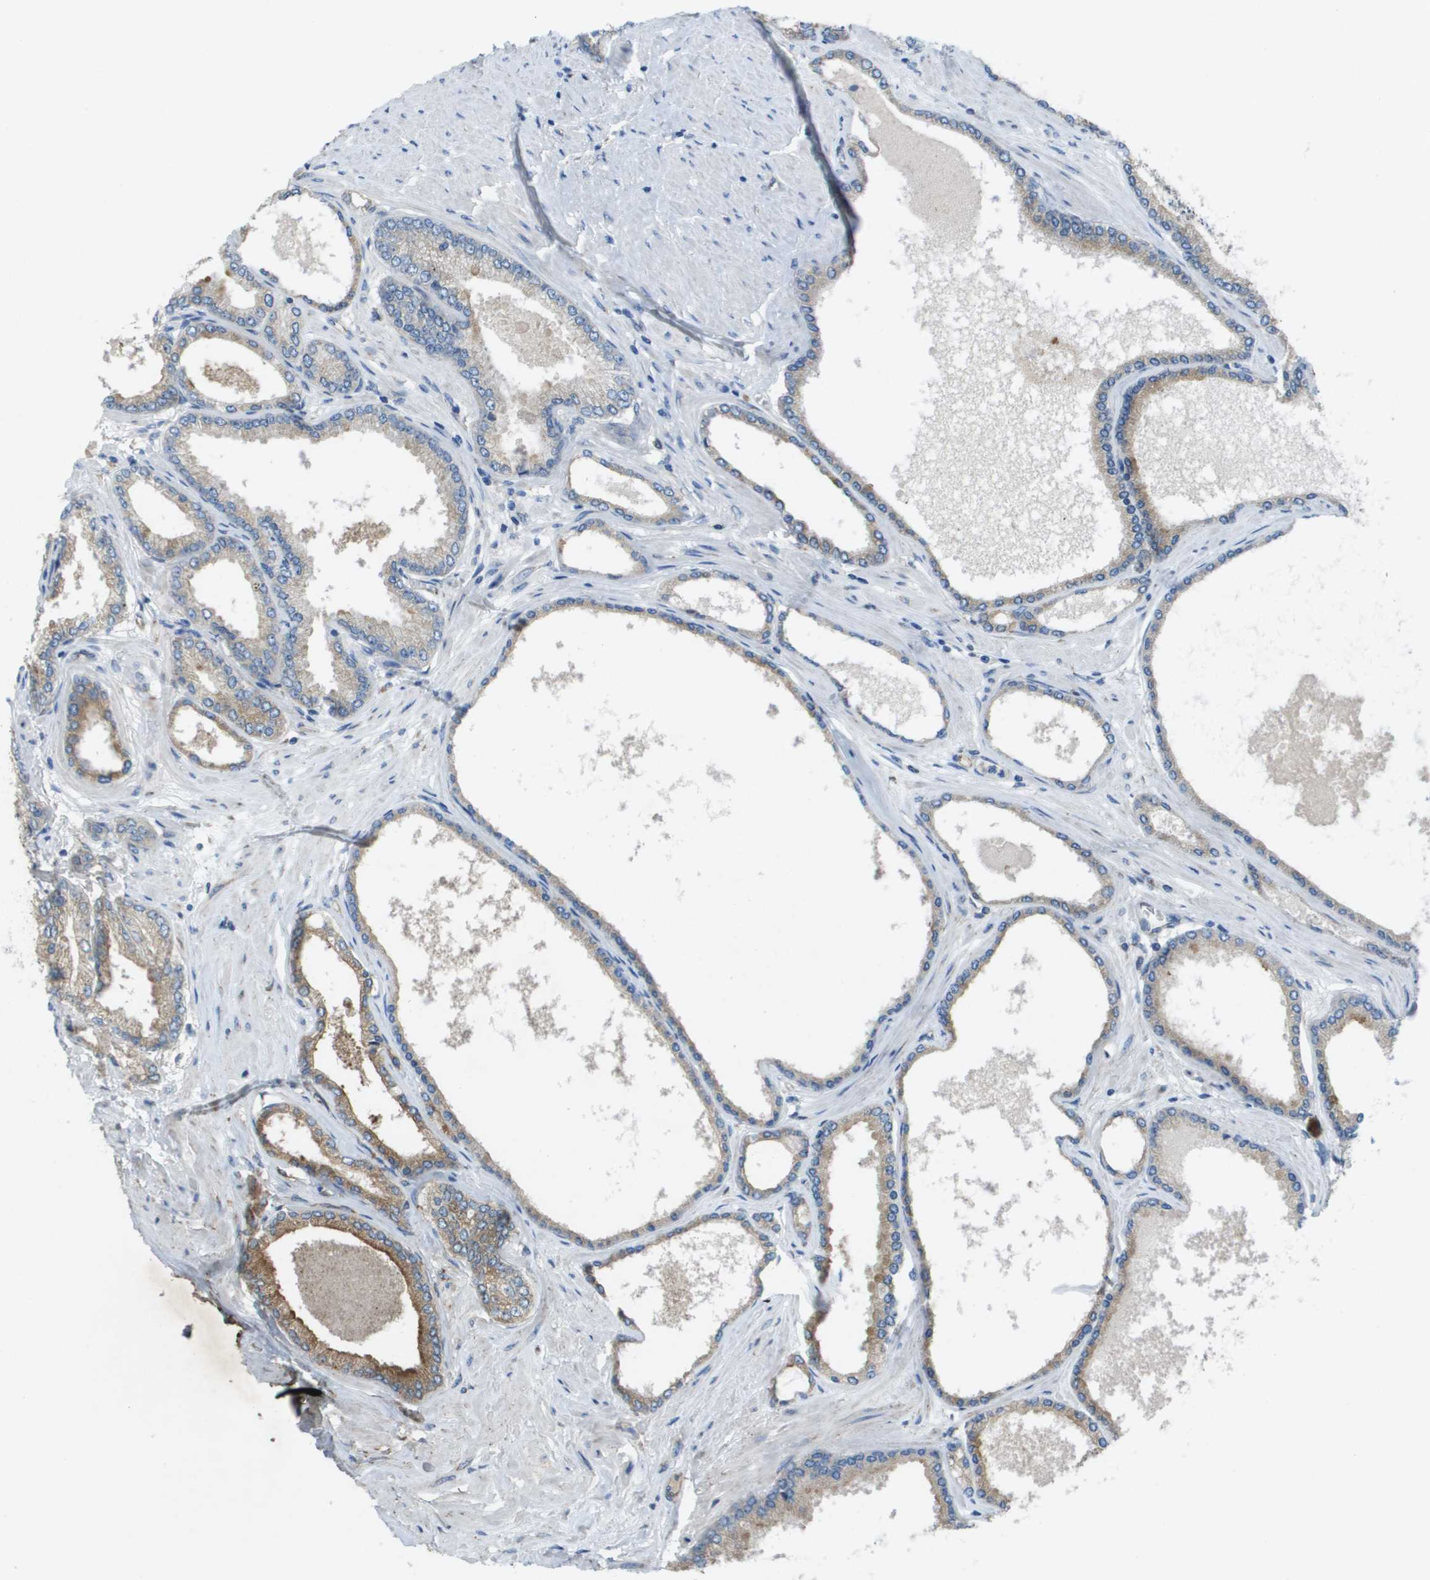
{"staining": {"intensity": "weak", "quantity": ">75%", "location": "cytoplasmic/membranous"}, "tissue": "prostate cancer", "cell_type": "Tumor cells", "image_type": "cancer", "snomed": [{"axis": "morphology", "description": "Adenocarcinoma, High grade"}, {"axis": "topography", "description": "Prostate"}], "caption": "High-grade adenocarcinoma (prostate) tissue displays weak cytoplasmic/membranous expression in approximately >75% of tumor cells The staining is performed using DAB brown chromogen to label protein expression. The nuclei are counter-stained blue using hematoxylin.", "gene": "CLCN2", "patient": {"sex": "male", "age": 61}}